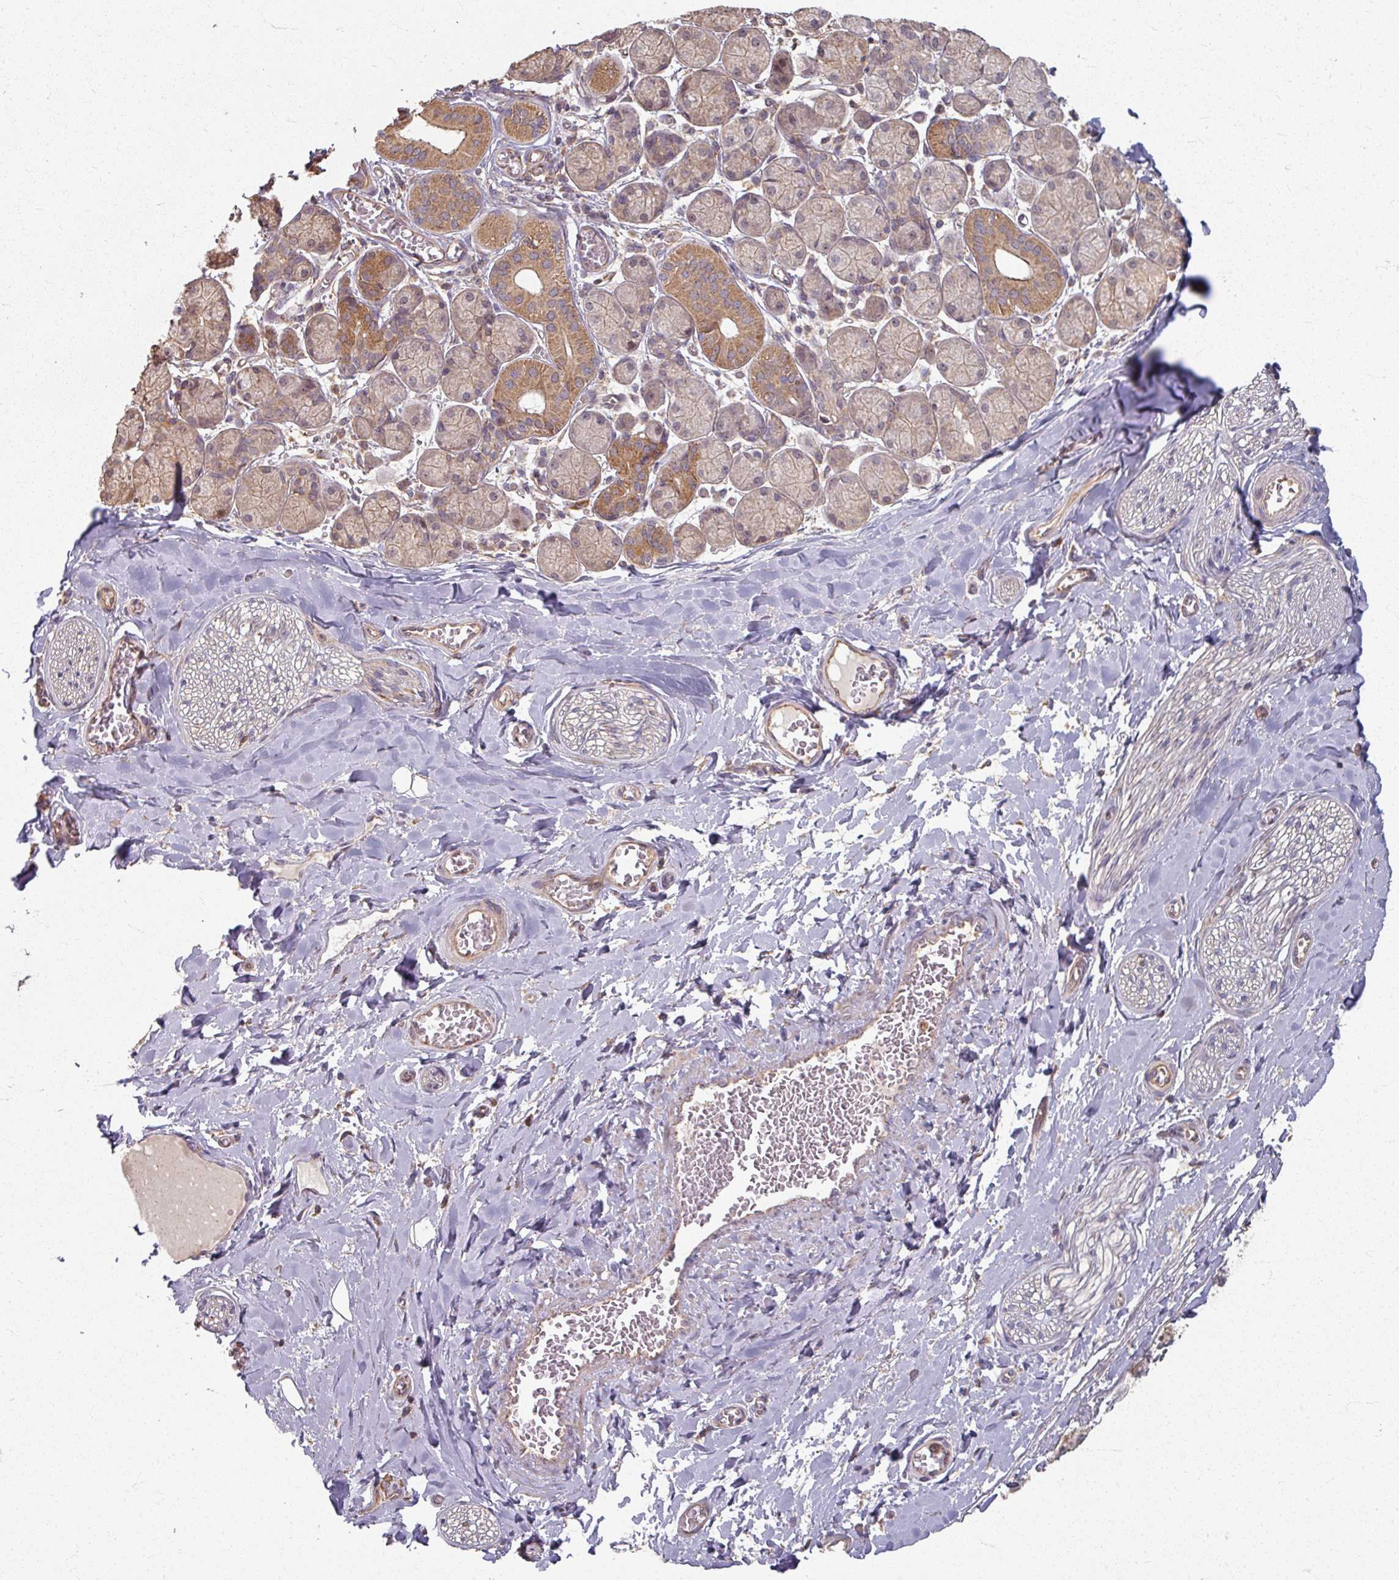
{"staining": {"intensity": "negative", "quantity": "none", "location": "none"}, "tissue": "adipose tissue", "cell_type": "Adipocytes", "image_type": "normal", "snomed": [{"axis": "morphology", "description": "Normal tissue, NOS"}, {"axis": "topography", "description": "Salivary gland"}, {"axis": "topography", "description": "Peripheral nerve tissue"}], "caption": "The histopathology image exhibits no staining of adipocytes in normal adipose tissue. Nuclei are stained in blue.", "gene": "CCDC68", "patient": {"sex": "female", "age": 24}}